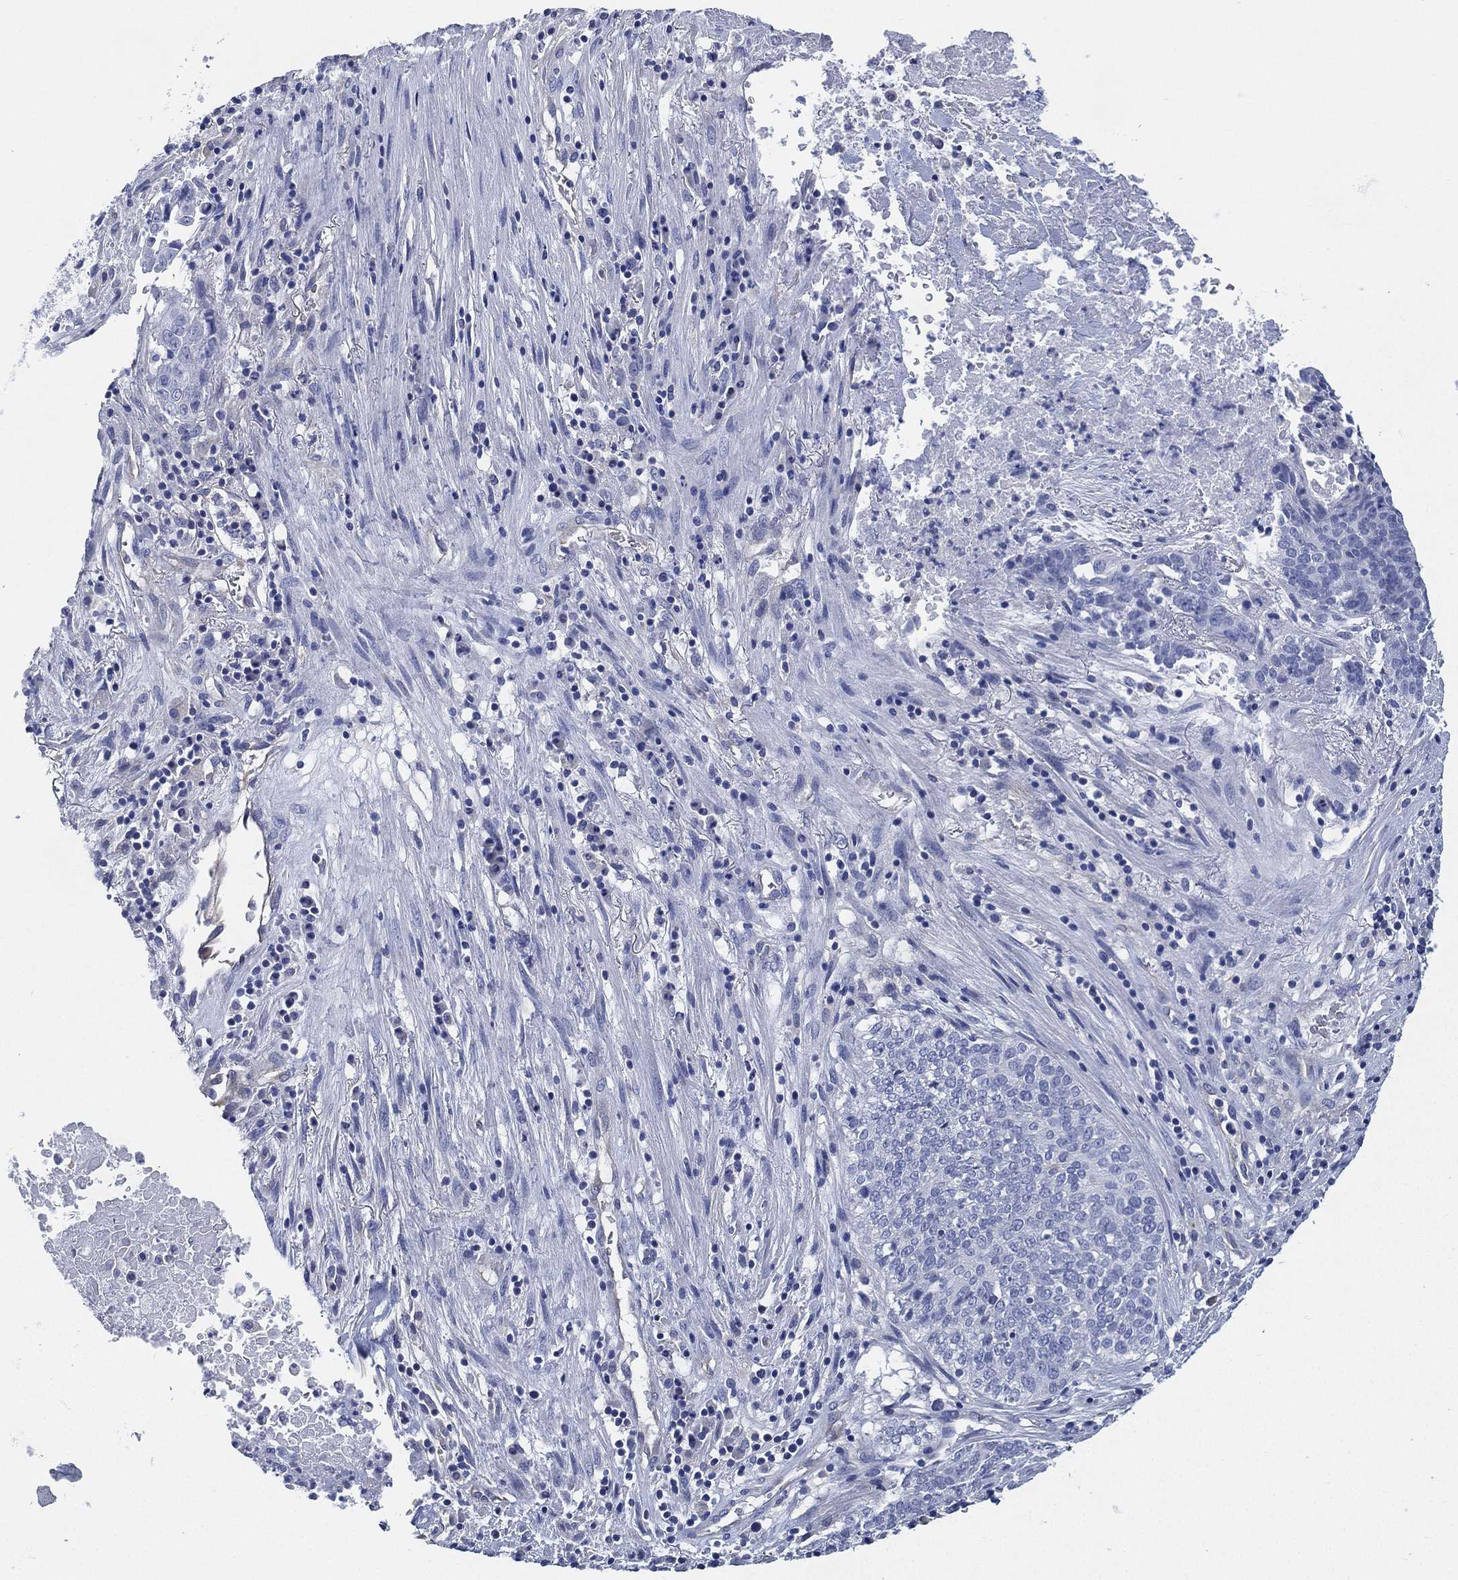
{"staining": {"intensity": "negative", "quantity": "none", "location": "none"}, "tissue": "lung cancer", "cell_type": "Tumor cells", "image_type": "cancer", "snomed": [{"axis": "morphology", "description": "Squamous cell carcinoma, NOS"}, {"axis": "topography", "description": "Lung"}], "caption": "This is an IHC image of squamous cell carcinoma (lung). There is no positivity in tumor cells.", "gene": "CCDC70", "patient": {"sex": "male", "age": 64}}